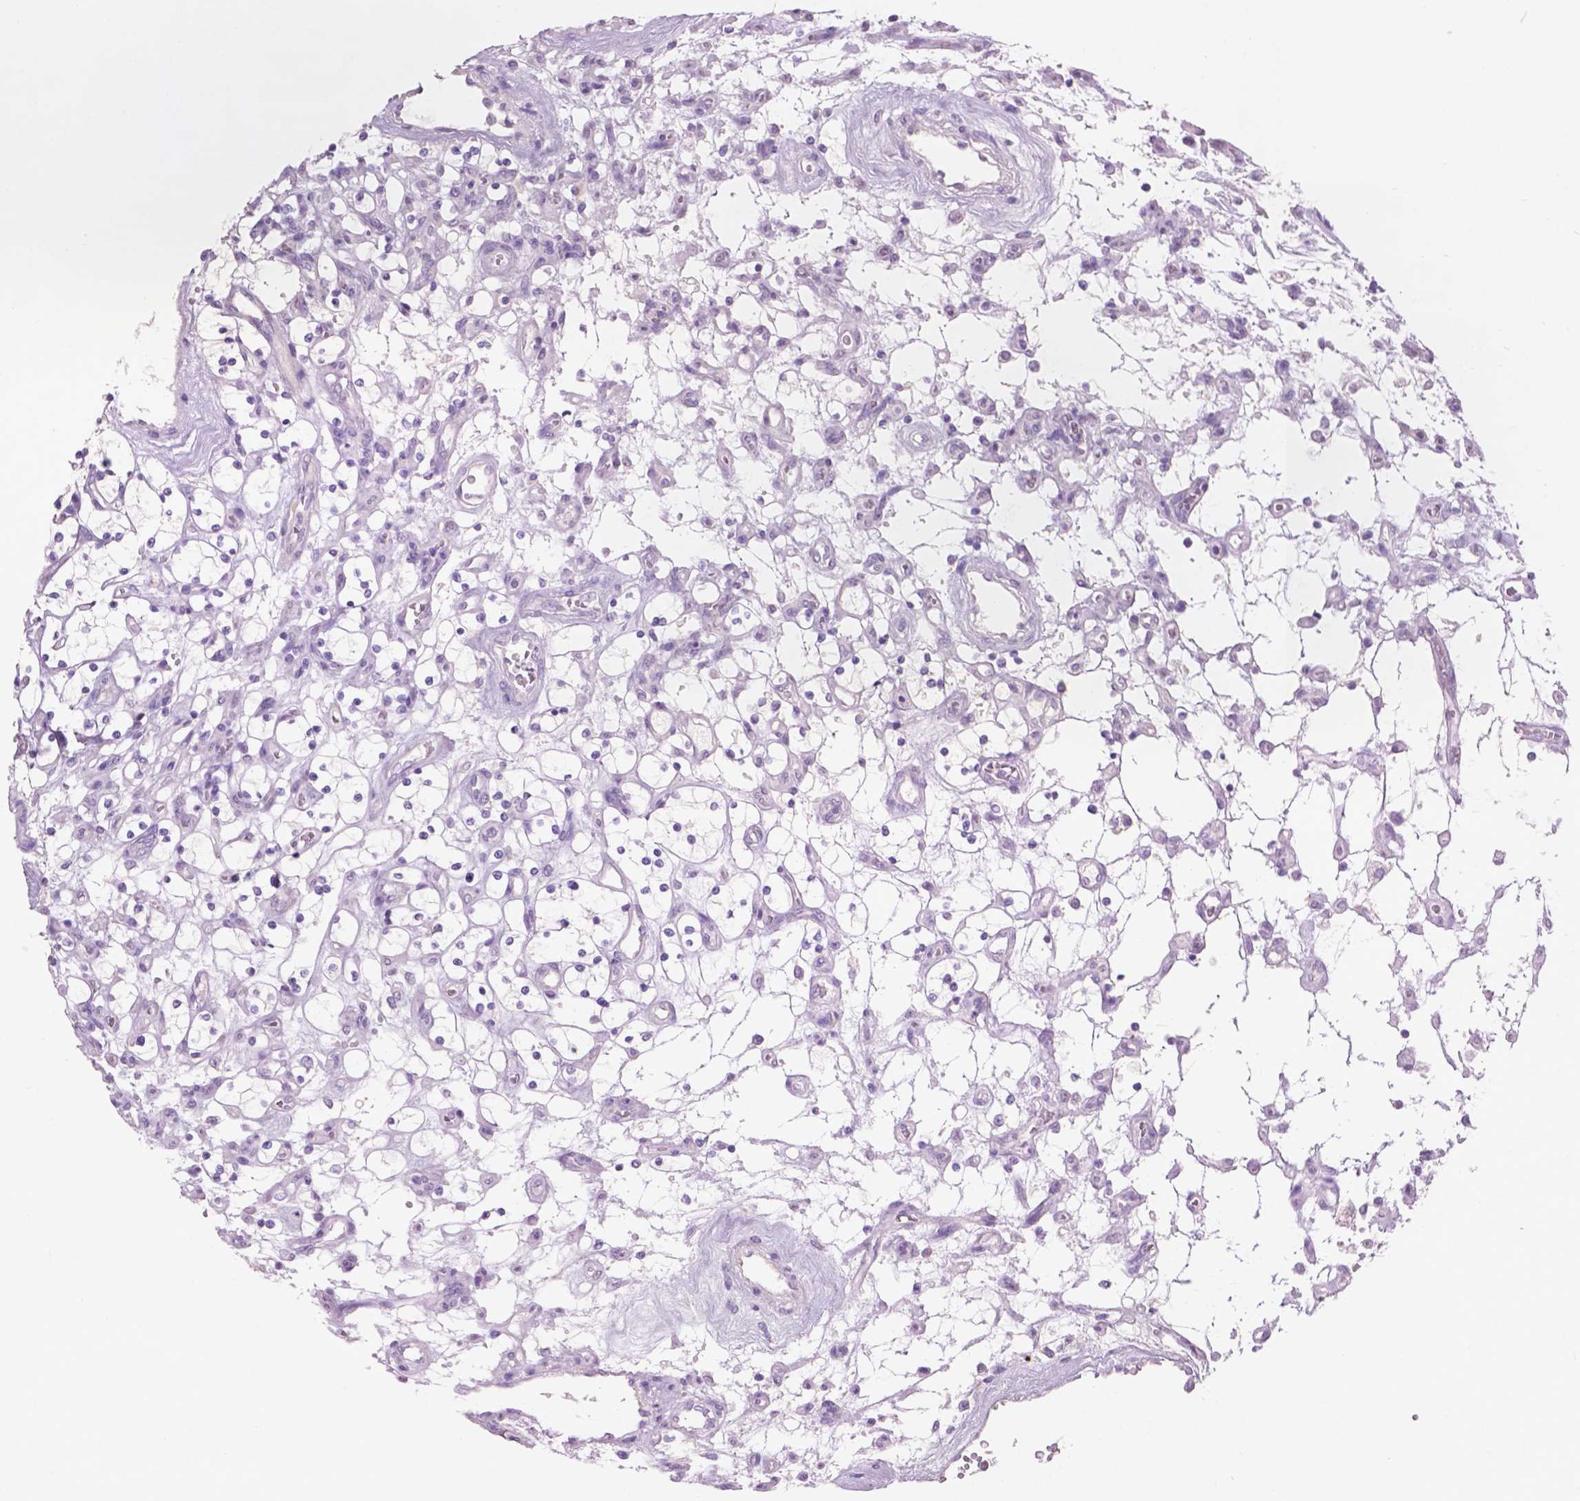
{"staining": {"intensity": "negative", "quantity": "none", "location": "none"}, "tissue": "renal cancer", "cell_type": "Tumor cells", "image_type": "cancer", "snomed": [{"axis": "morphology", "description": "Adenocarcinoma, NOS"}, {"axis": "topography", "description": "Kidney"}], "caption": "Tumor cells are negative for brown protein staining in renal cancer (adenocarcinoma). (DAB (3,3'-diaminobenzidine) IHC visualized using brightfield microscopy, high magnification).", "gene": "CRYBA4", "patient": {"sex": "female", "age": 69}}